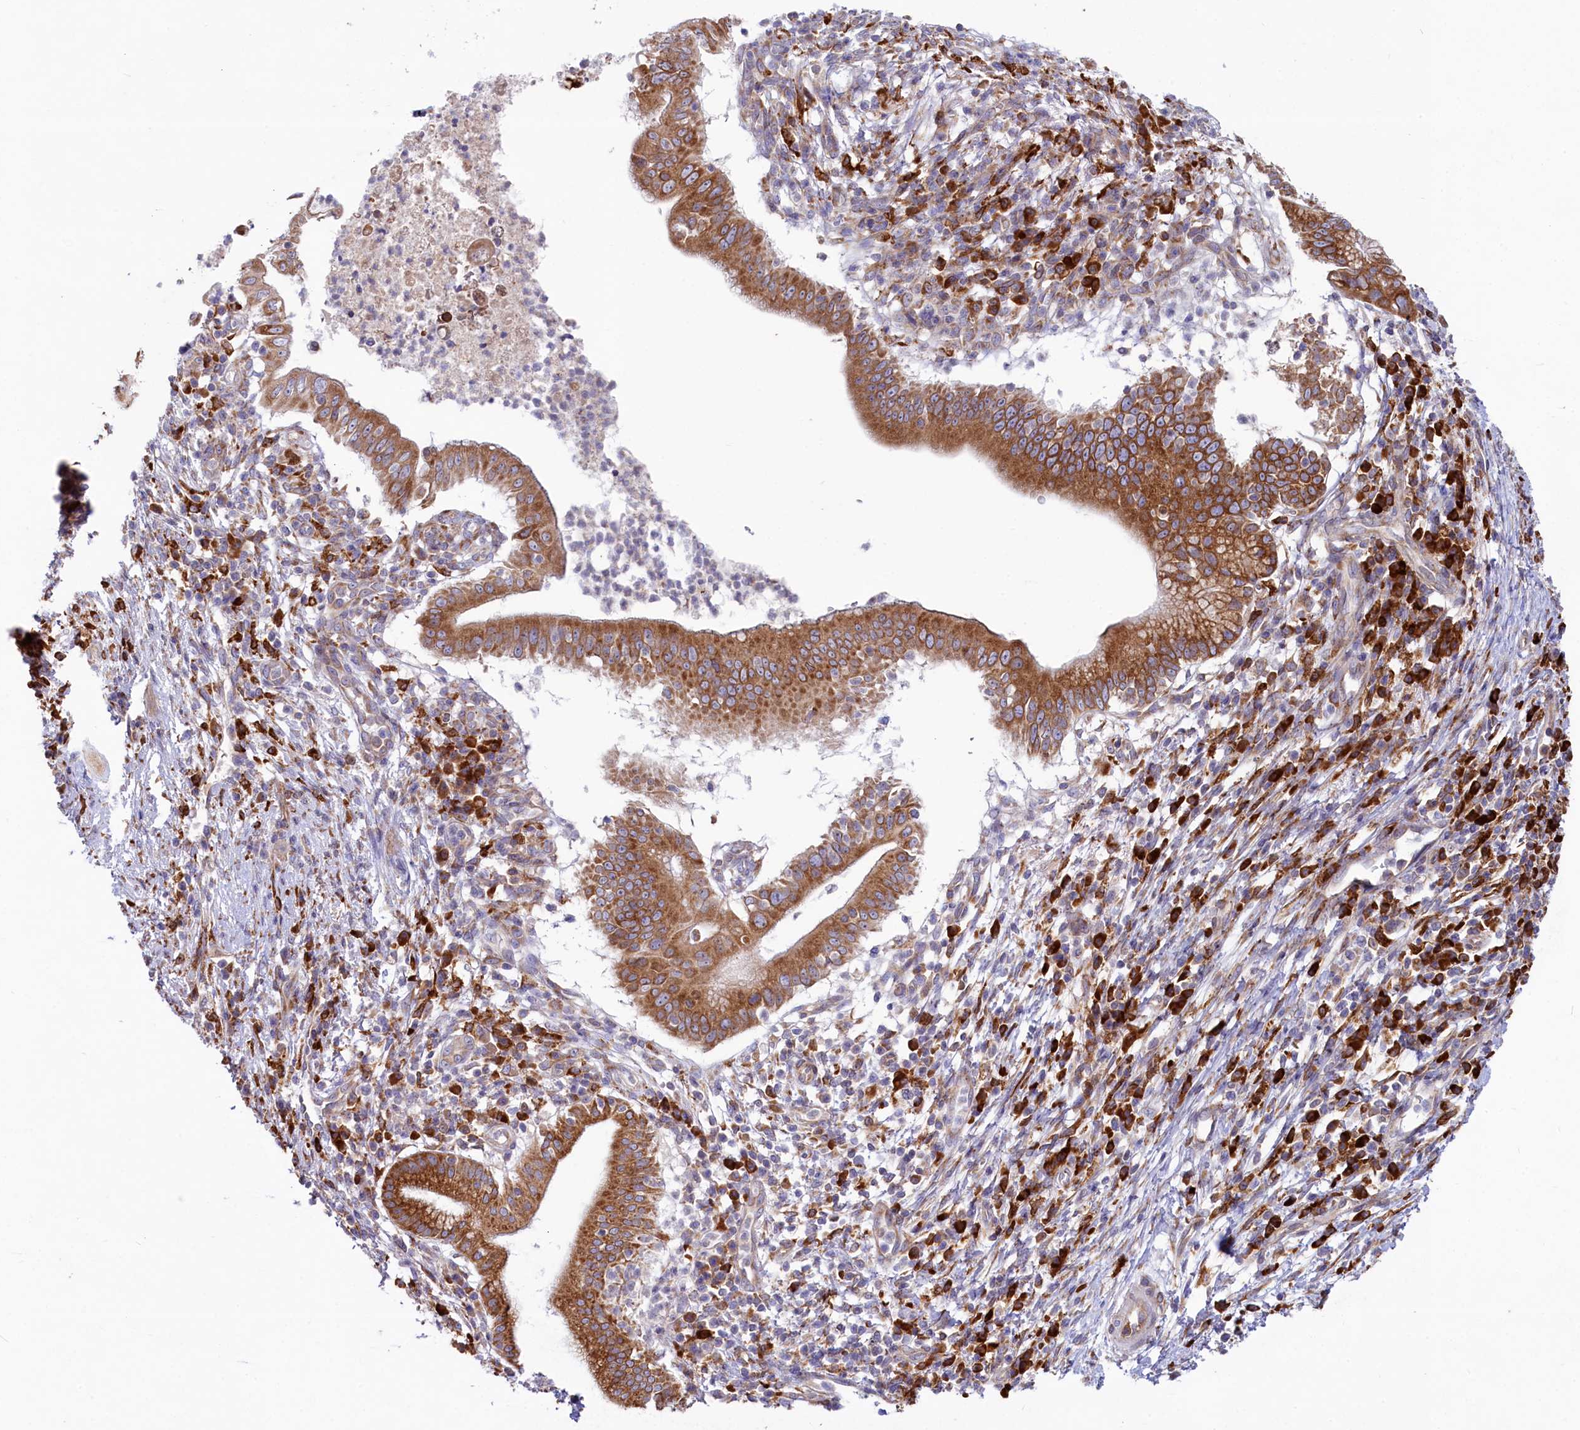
{"staining": {"intensity": "strong", "quantity": ">75%", "location": "cytoplasmic/membranous"}, "tissue": "pancreatic cancer", "cell_type": "Tumor cells", "image_type": "cancer", "snomed": [{"axis": "morphology", "description": "Adenocarcinoma, NOS"}, {"axis": "topography", "description": "Pancreas"}], "caption": "Pancreatic cancer was stained to show a protein in brown. There is high levels of strong cytoplasmic/membranous staining in approximately >75% of tumor cells.", "gene": "CHID1", "patient": {"sex": "male", "age": 68}}